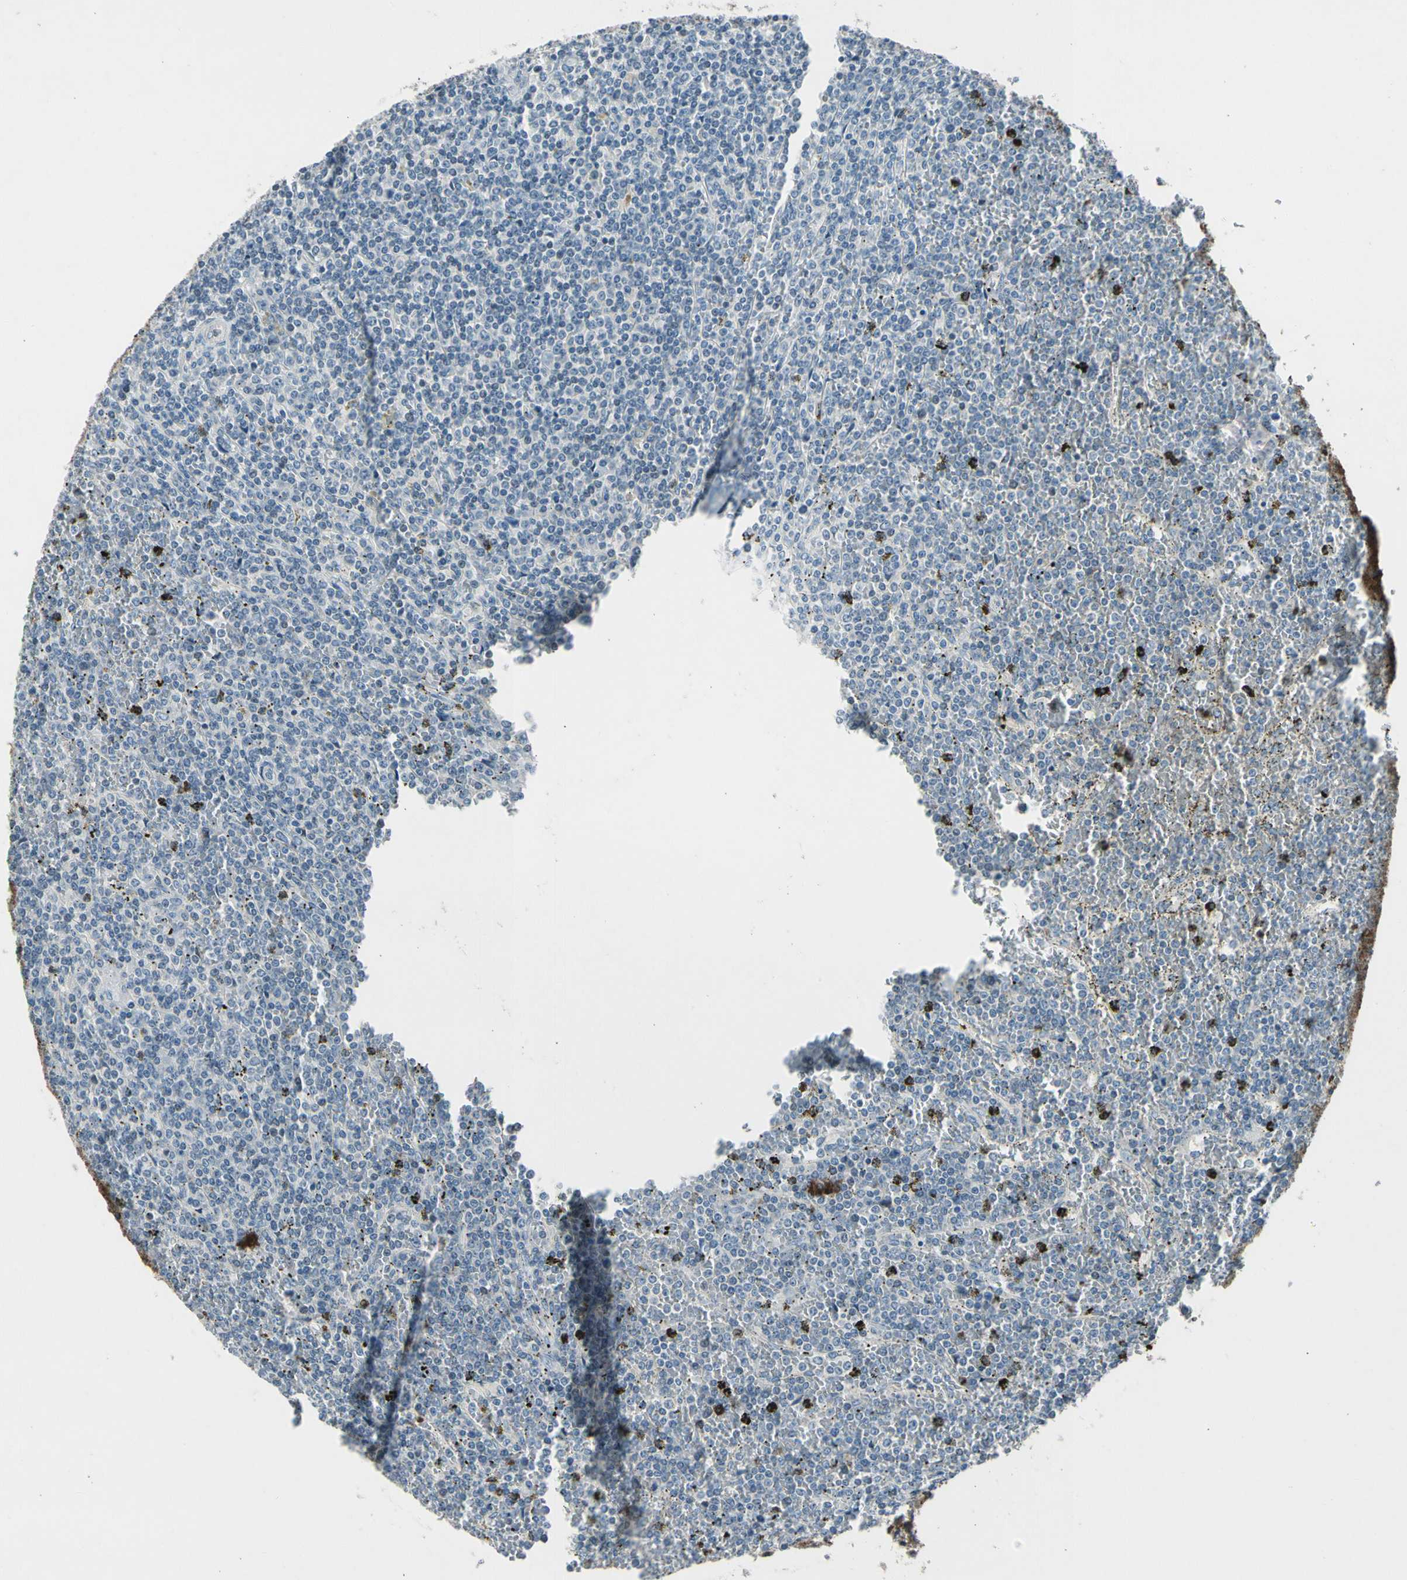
{"staining": {"intensity": "negative", "quantity": "none", "location": "none"}, "tissue": "lymphoma", "cell_type": "Tumor cells", "image_type": "cancer", "snomed": [{"axis": "morphology", "description": "Malignant lymphoma, non-Hodgkin's type, Low grade"}, {"axis": "topography", "description": "Spleen"}], "caption": "IHC image of neoplastic tissue: low-grade malignant lymphoma, non-Hodgkin's type stained with DAB (3,3'-diaminobenzidine) exhibits no significant protein staining in tumor cells.", "gene": "PDPN", "patient": {"sex": "female", "age": 19}}